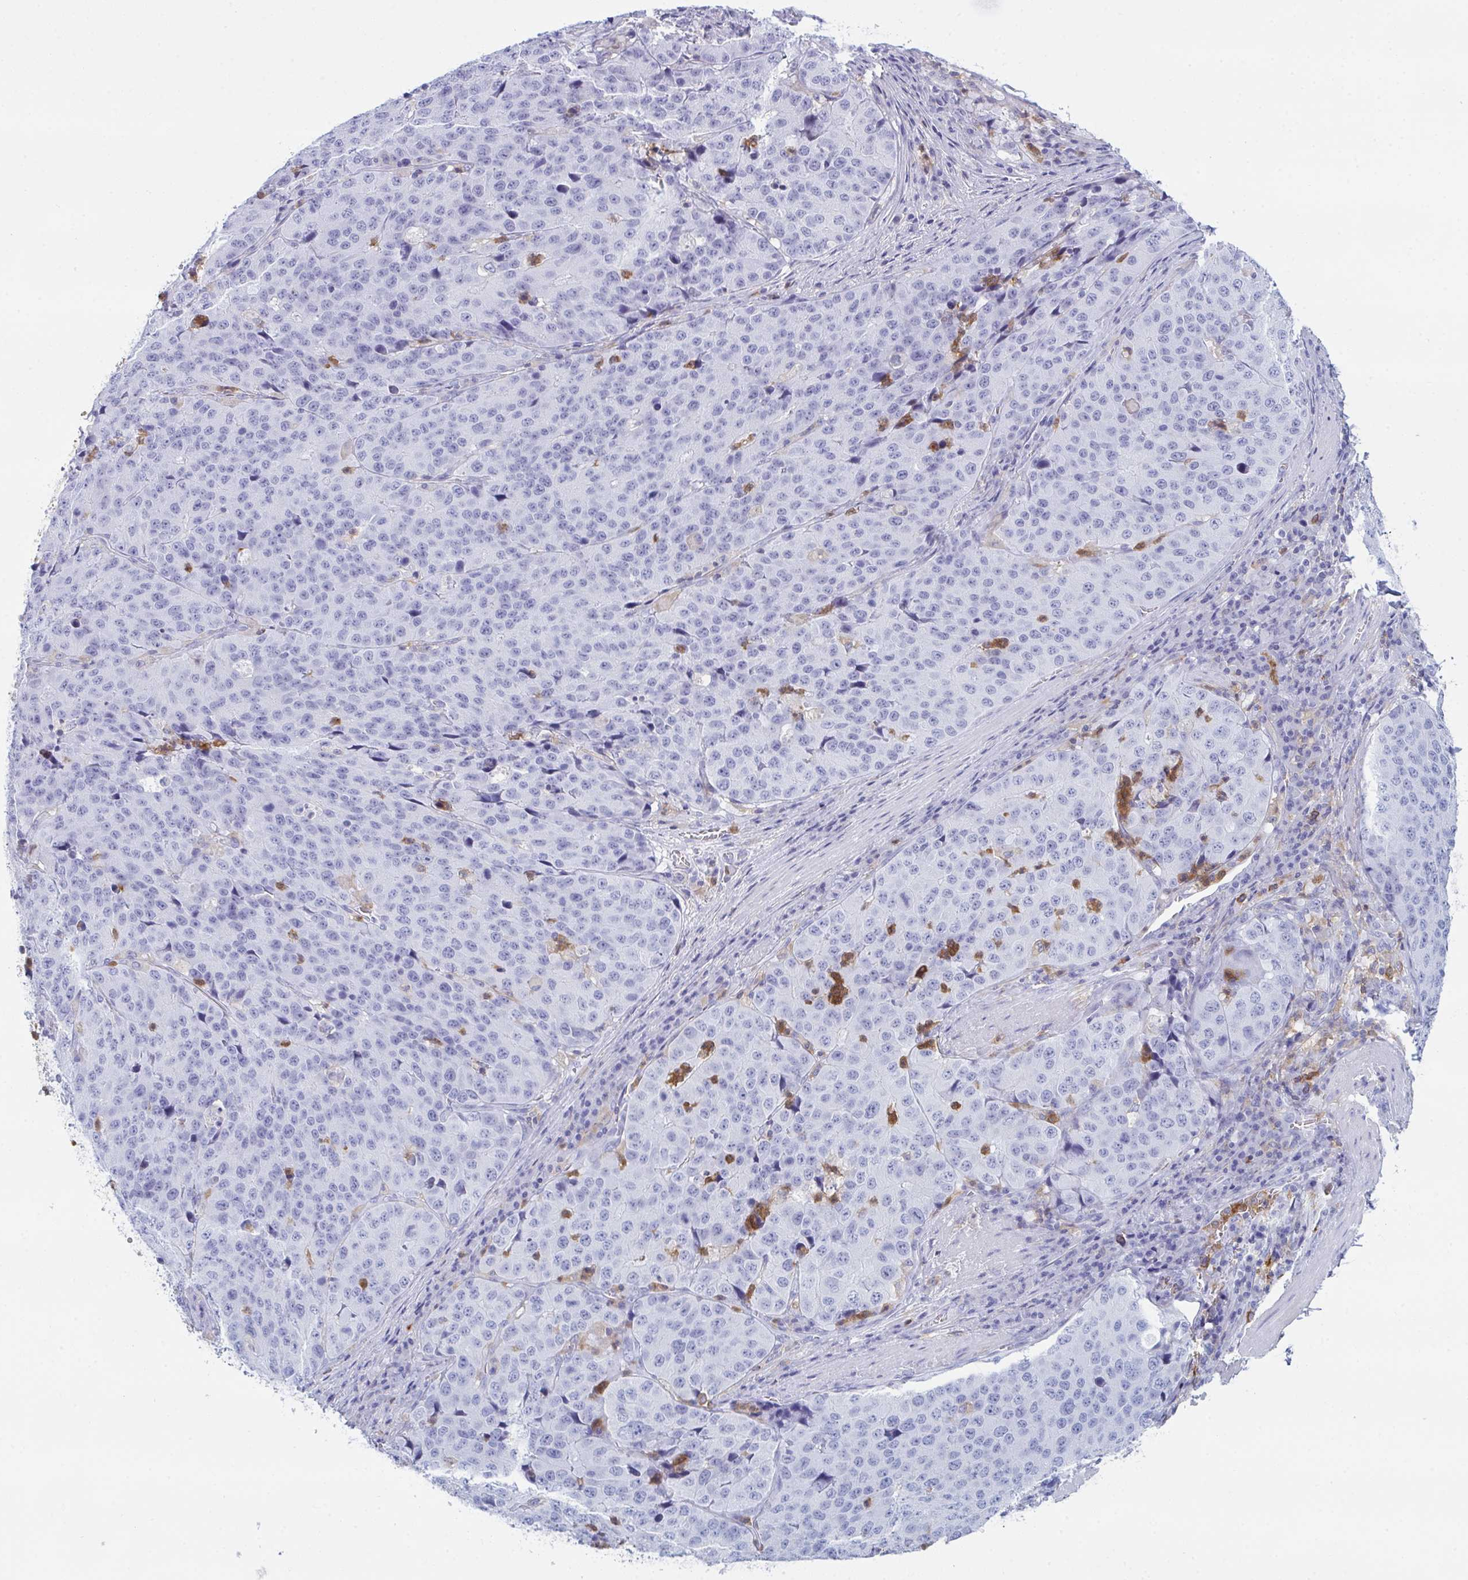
{"staining": {"intensity": "negative", "quantity": "none", "location": "none"}, "tissue": "stomach cancer", "cell_type": "Tumor cells", "image_type": "cancer", "snomed": [{"axis": "morphology", "description": "Adenocarcinoma, NOS"}, {"axis": "topography", "description": "Stomach"}], "caption": "The image exhibits no staining of tumor cells in stomach cancer.", "gene": "MYO1F", "patient": {"sex": "male", "age": 71}}